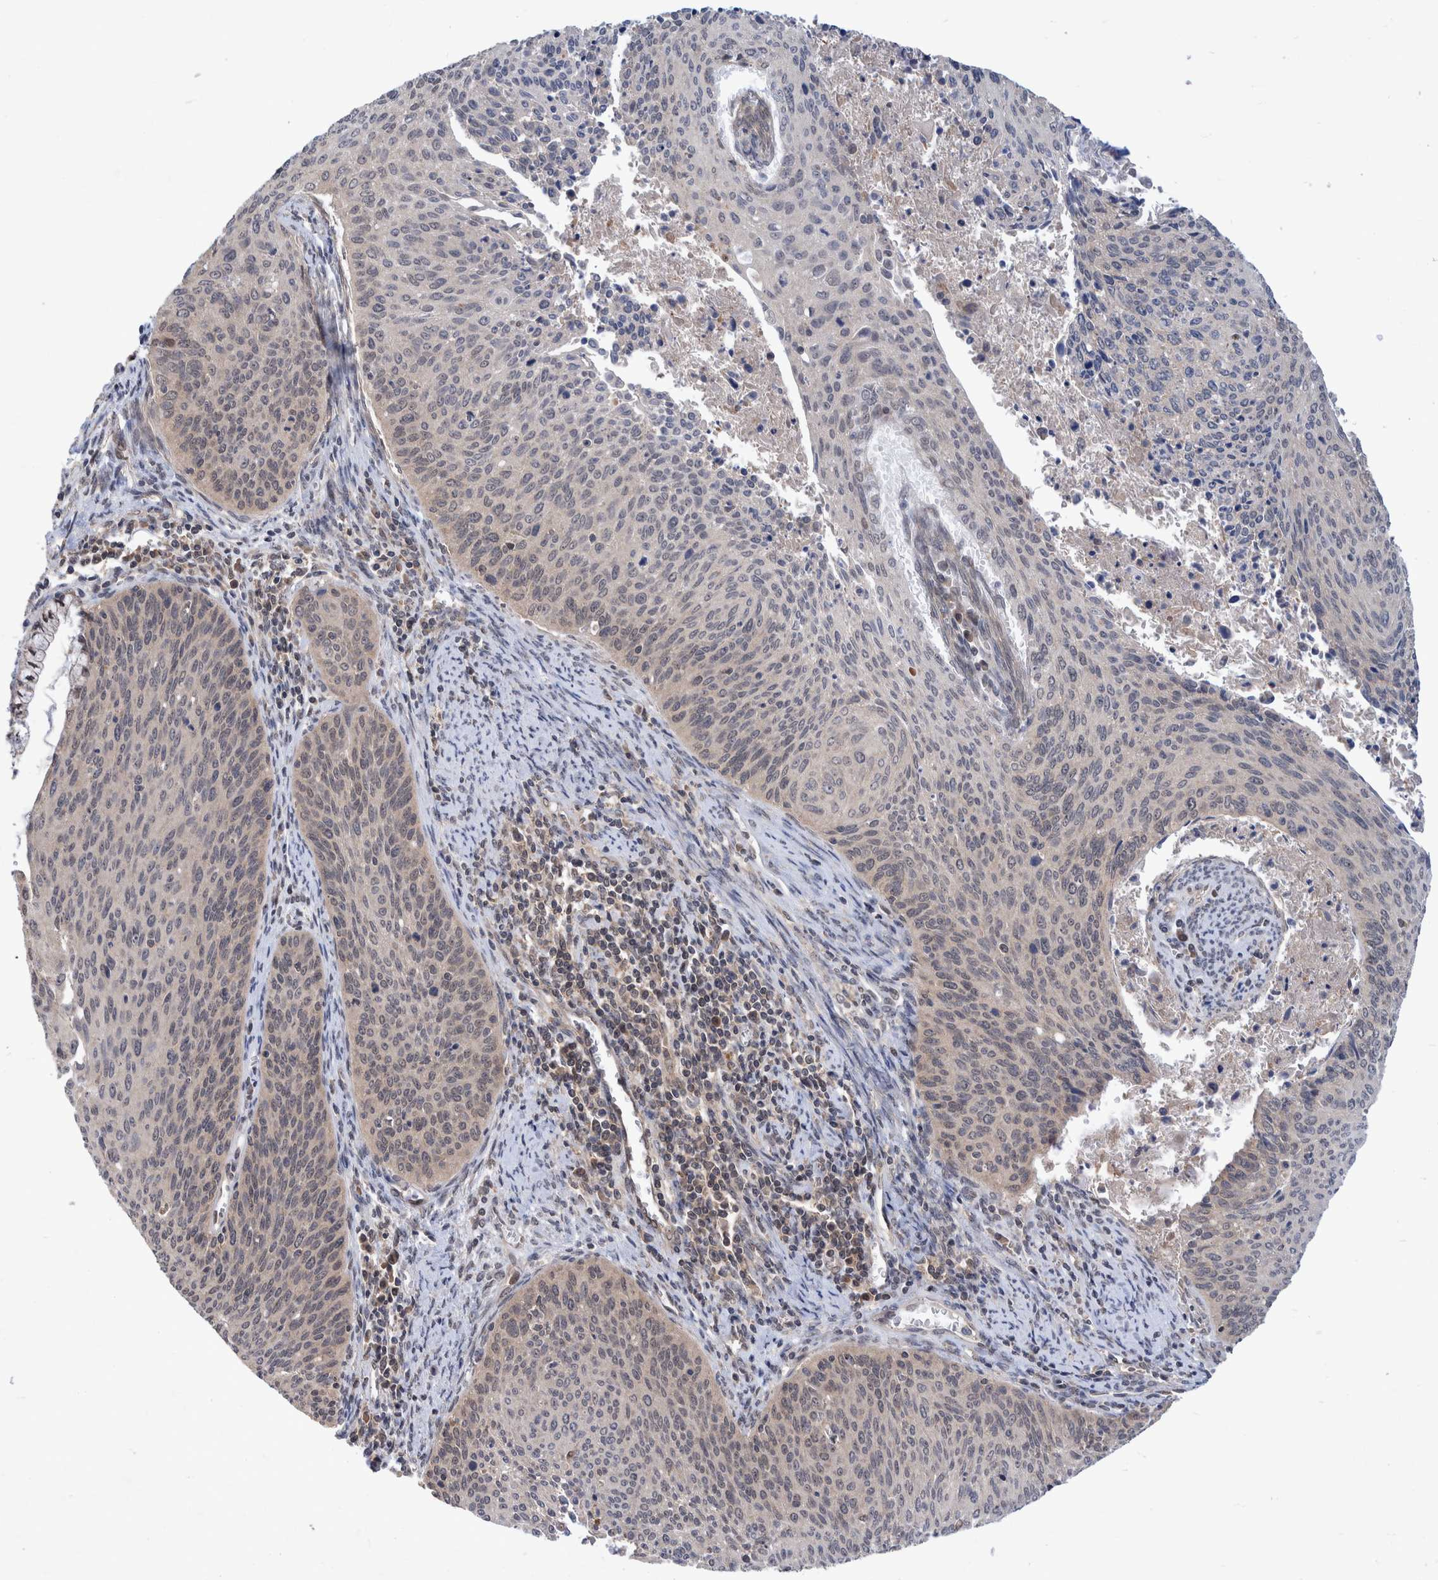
{"staining": {"intensity": "negative", "quantity": "none", "location": "none"}, "tissue": "cervical cancer", "cell_type": "Tumor cells", "image_type": "cancer", "snomed": [{"axis": "morphology", "description": "Squamous cell carcinoma, NOS"}, {"axis": "topography", "description": "Cervix"}], "caption": "A micrograph of human cervical cancer (squamous cell carcinoma) is negative for staining in tumor cells.", "gene": "PLPBP", "patient": {"sex": "female", "age": 55}}